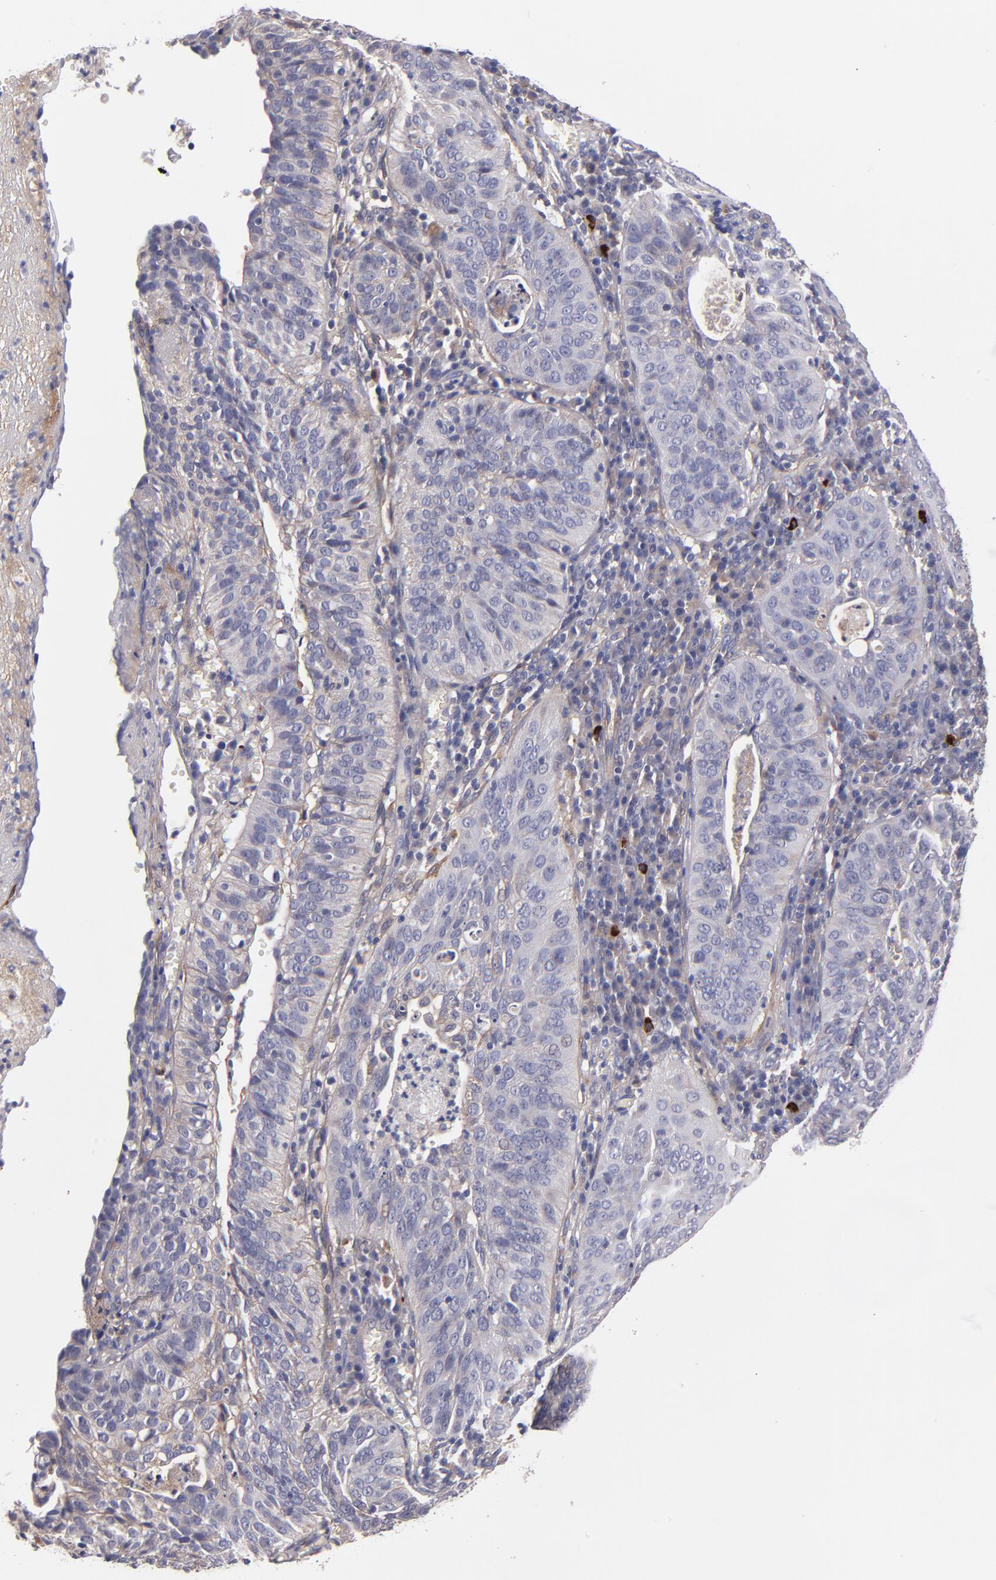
{"staining": {"intensity": "weak", "quantity": "<25%", "location": "cytoplasmic/membranous"}, "tissue": "cervical cancer", "cell_type": "Tumor cells", "image_type": "cancer", "snomed": [{"axis": "morphology", "description": "Squamous cell carcinoma, NOS"}, {"axis": "topography", "description": "Cervix"}], "caption": "Immunohistochemistry image of neoplastic tissue: squamous cell carcinoma (cervical) stained with DAB (3,3'-diaminobenzidine) shows no significant protein staining in tumor cells.", "gene": "PLSCR4", "patient": {"sex": "female", "age": 39}}